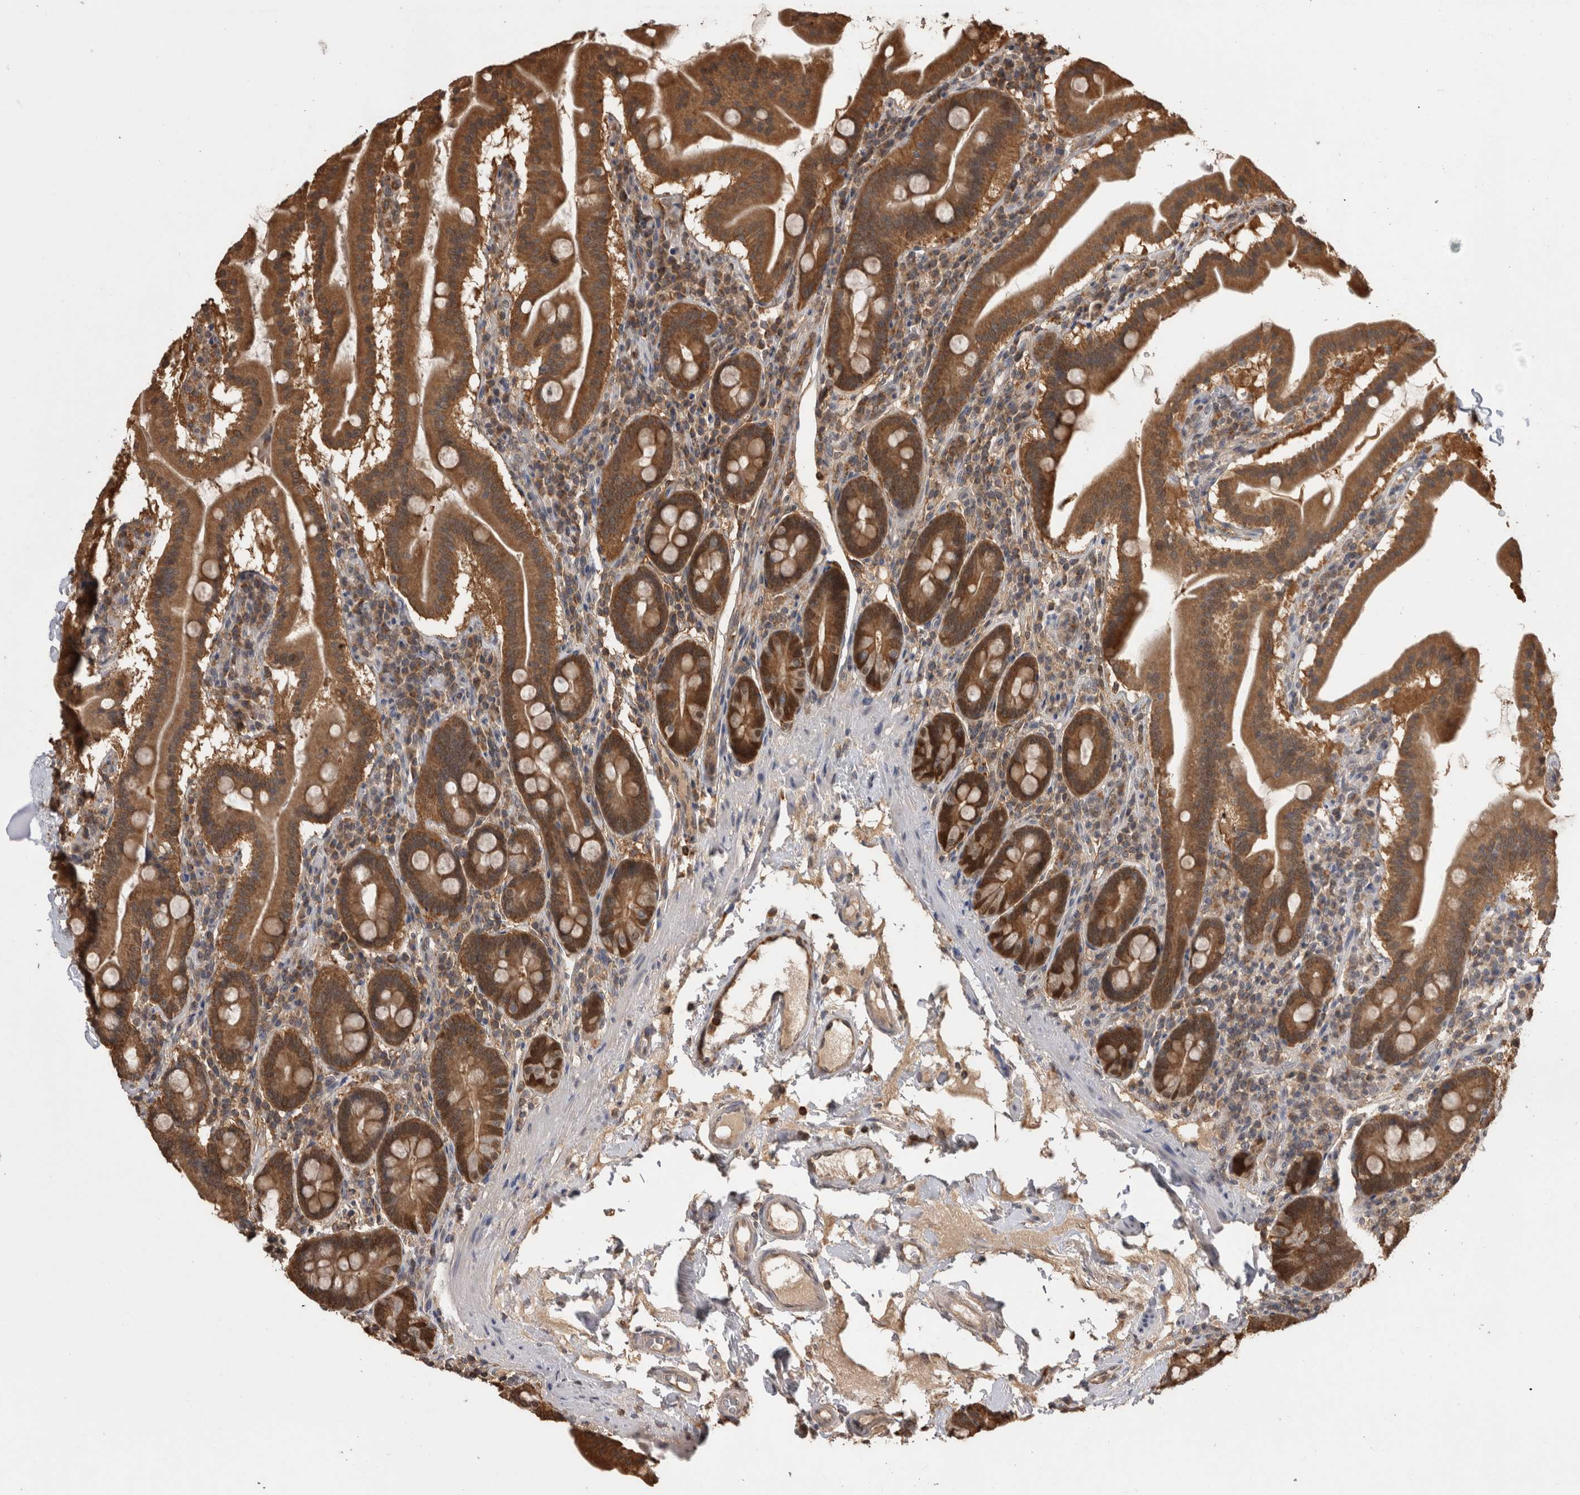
{"staining": {"intensity": "strong", "quantity": ">75%", "location": "cytoplasmic/membranous"}, "tissue": "duodenum", "cell_type": "Glandular cells", "image_type": "normal", "snomed": [{"axis": "morphology", "description": "Normal tissue, NOS"}, {"axis": "morphology", "description": "Adenocarcinoma, NOS"}, {"axis": "topography", "description": "Pancreas"}, {"axis": "topography", "description": "Duodenum"}], "caption": "A high-resolution image shows immunohistochemistry (IHC) staining of benign duodenum, which shows strong cytoplasmic/membranous expression in approximately >75% of glandular cells. (DAB = brown stain, brightfield microscopy at high magnification).", "gene": "PREP", "patient": {"sex": "male", "age": 50}}